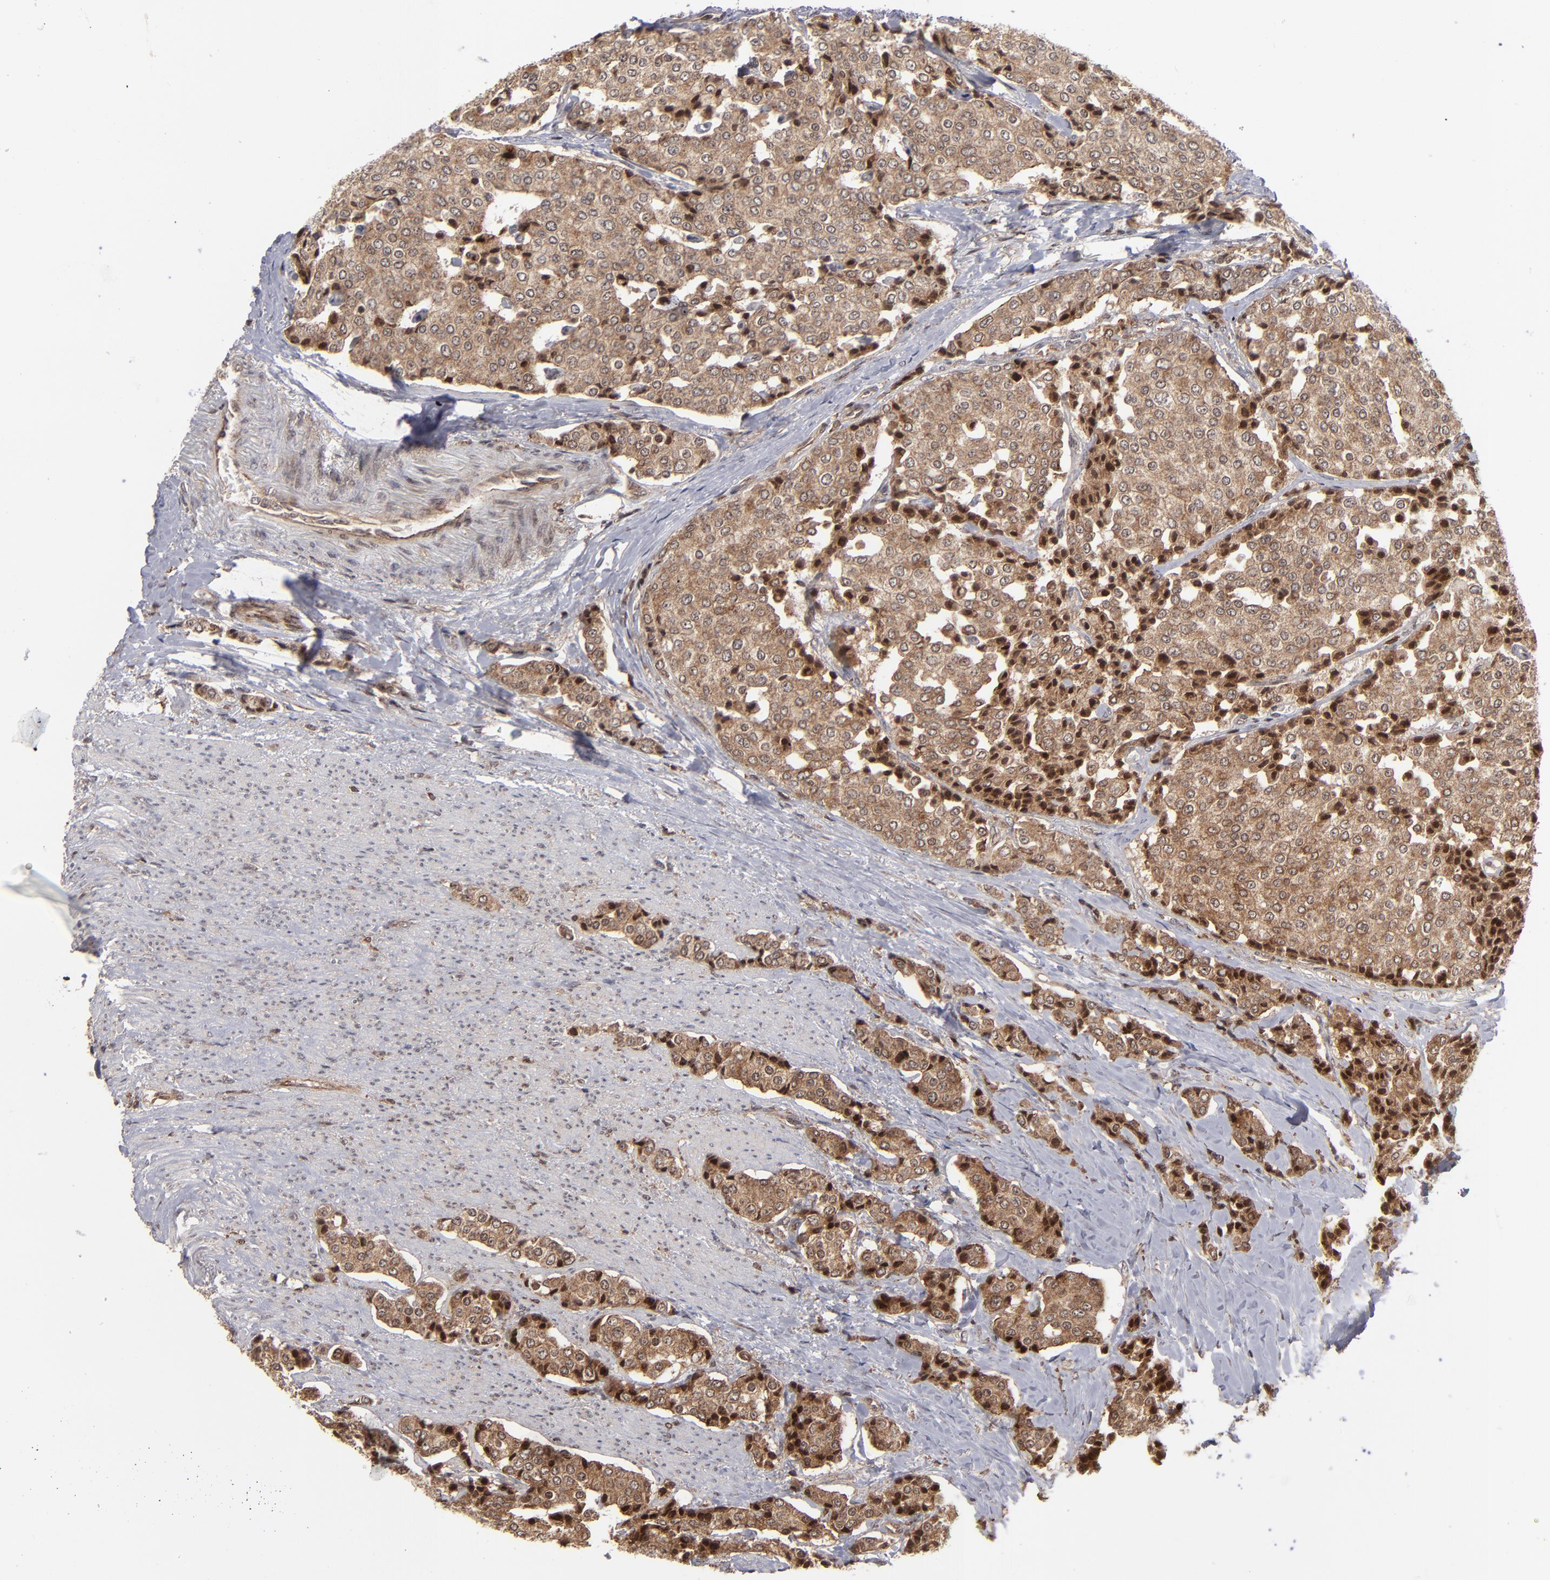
{"staining": {"intensity": "strong", "quantity": ">75%", "location": "cytoplasmic/membranous"}, "tissue": "carcinoid", "cell_type": "Tumor cells", "image_type": "cancer", "snomed": [{"axis": "morphology", "description": "Carcinoid, malignant, NOS"}, {"axis": "topography", "description": "Colon"}], "caption": "A brown stain shows strong cytoplasmic/membranous positivity of a protein in human carcinoid tumor cells. (DAB (3,3'-diaminobenzidine) = brown stain, brightfield microscopy at high magnification).", "gene": "RGS6", "patient": {"sex": "female", "age": 61}}